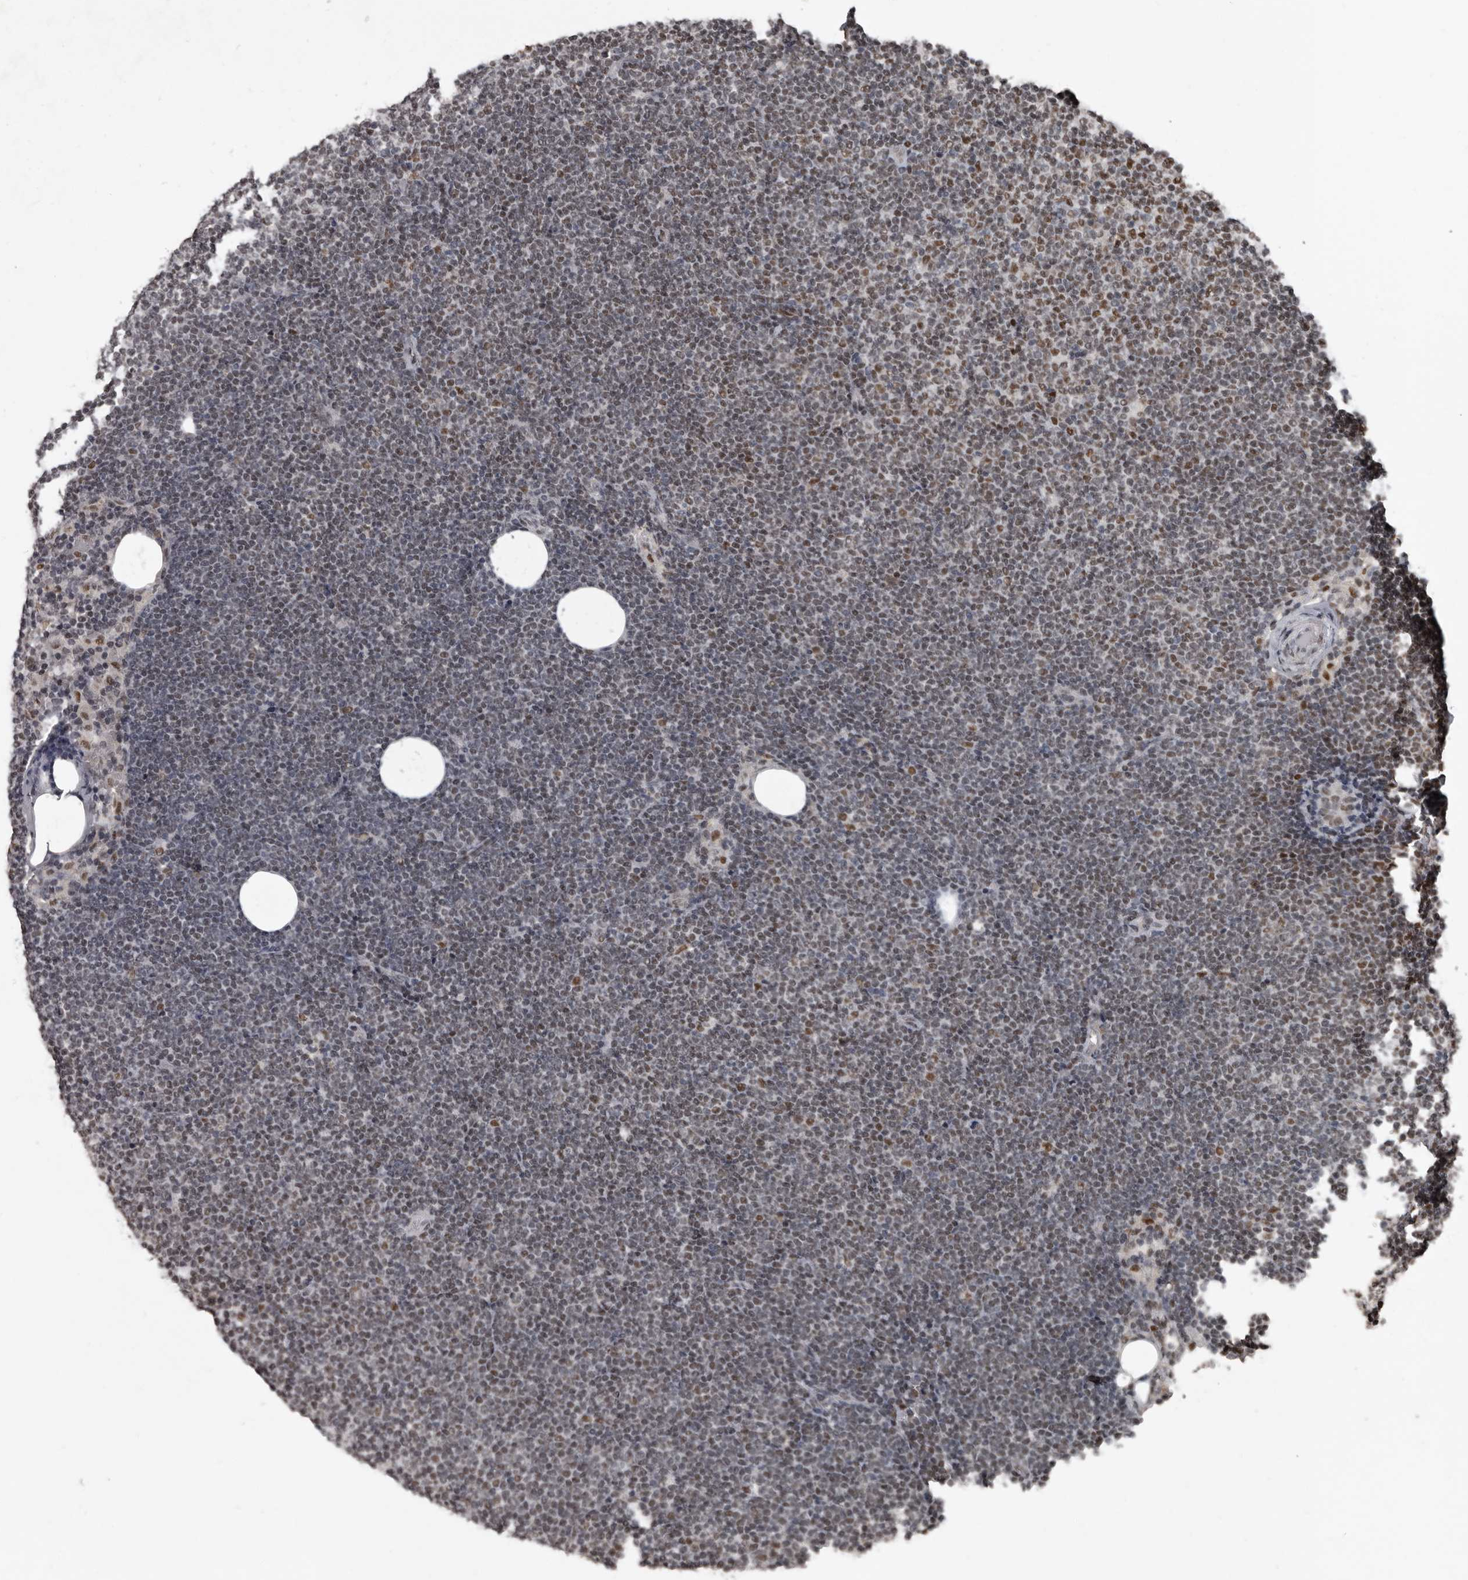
{"staining": {"intensity": "moderate", "quantity": "25%-75%", "location": "nuclear"}, "tissue": "lymphoma", "cell_type": "Tumor cells", "image_type": "cancer", "snomed": [{"axis": "morphology", "description": "Malignant lymphoma, non-Hodgkin's type, Low grade"}, {"axis": "topography", "description": "Lymph node"}], "caption": "Protein analysis of lymphoma tissue shows moderate nuclear positivity in about 25%-75% of tumor cells.", "gene": "CHD1L", "patient": {"sex": "female", "age": 53}}